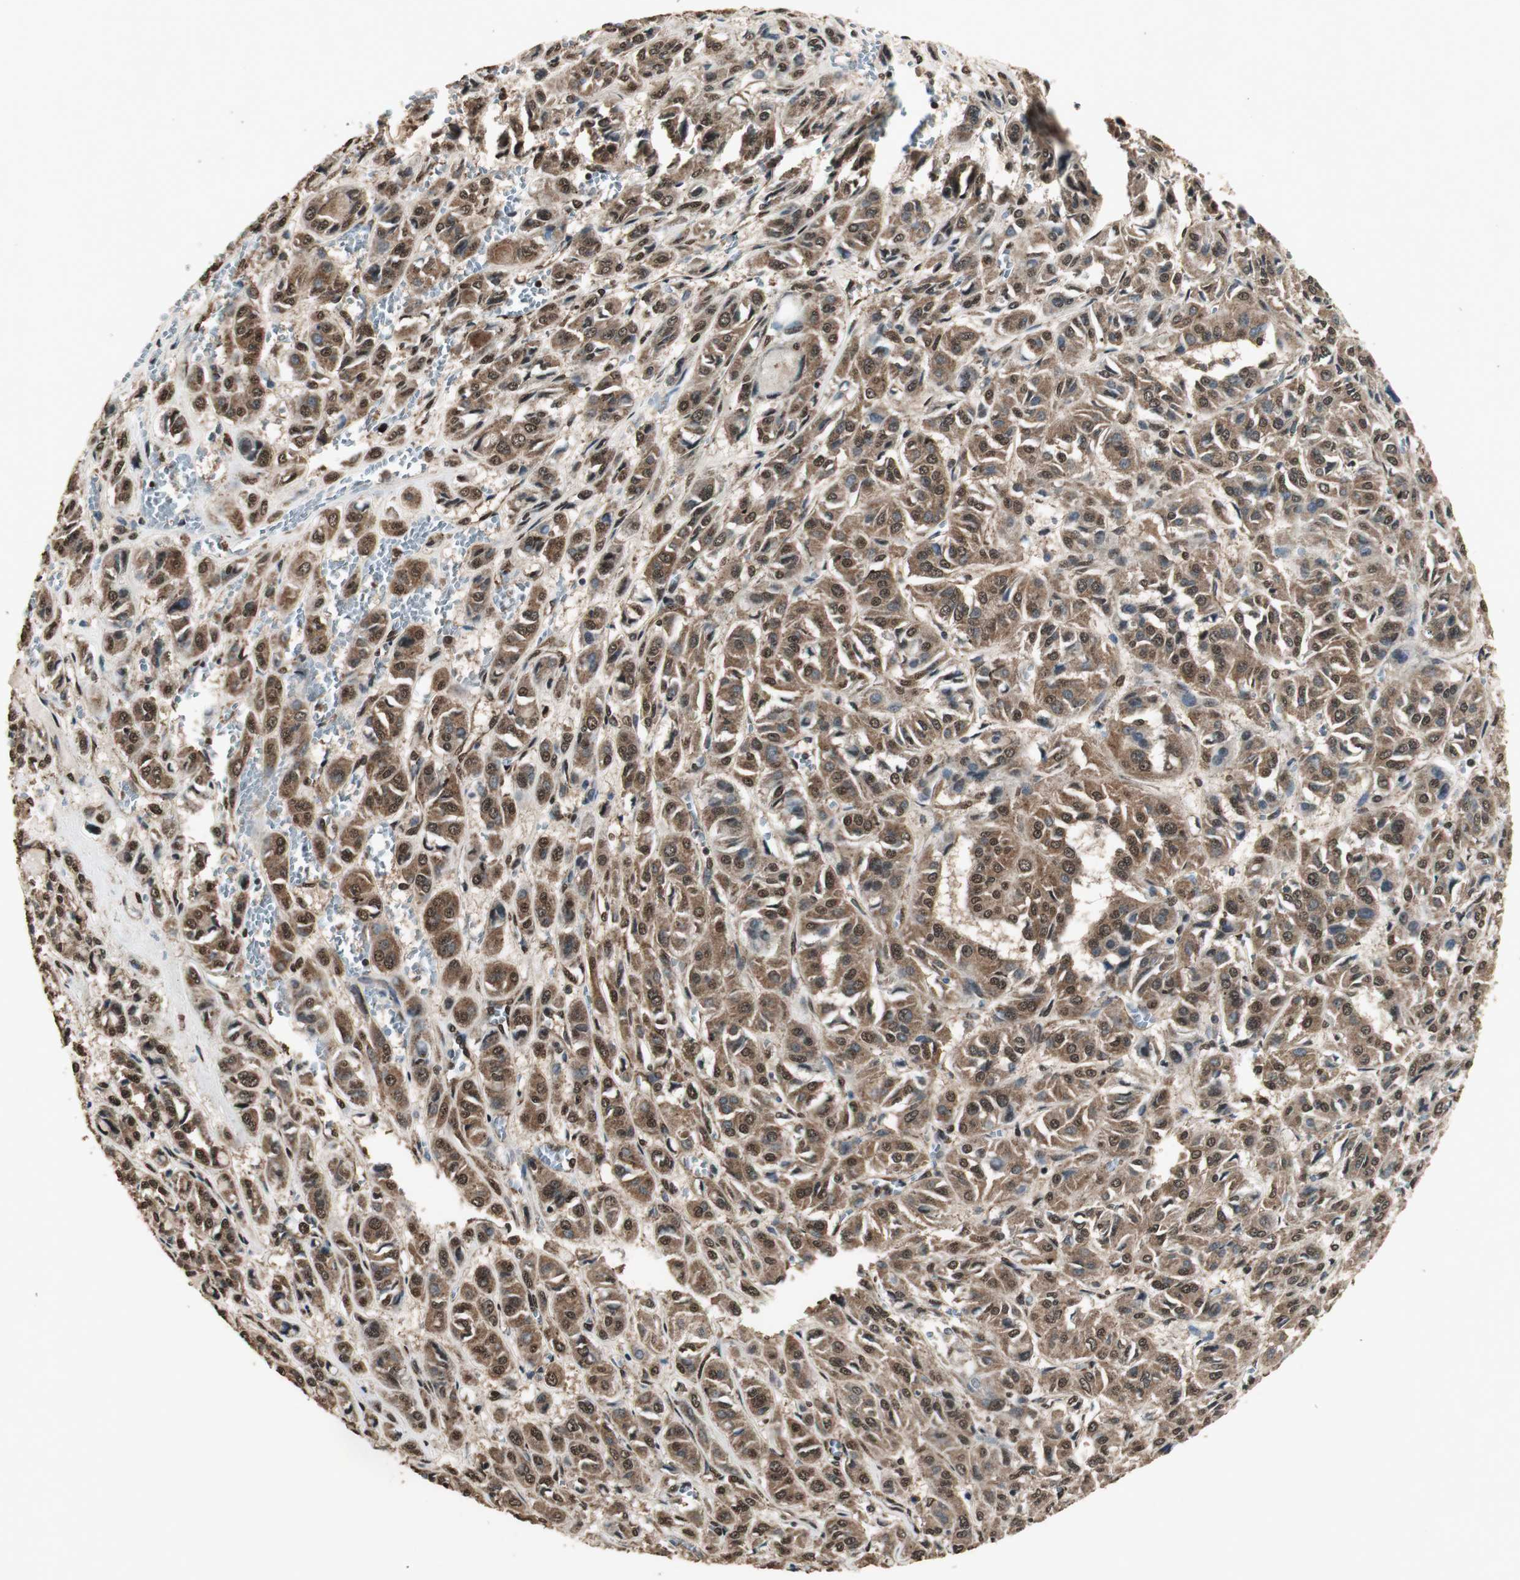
{"staining": {"intensity": "strong", "quantity": ">75%", "location": "cytoplasmic/membranous,nuclear"}, "tissue": "thyroid cancer", "cell_type": "Tumor cells", "image_type": "cancer", "snomed": [{"axis": "morphology", "description": "Follicular adenoma carcinoma, NOS"}, {"axis": "topography", "description": "Thyroid gland"}], "caption": "Brown immunohistochemical staining in human thyroid cancer exhibits strong cytoplasmic/membranous and nuclear positivity in approximately >75% of tumor cells.", "gene": "PPP1R13B", "patient": {"sex": "female", "age": 71}}